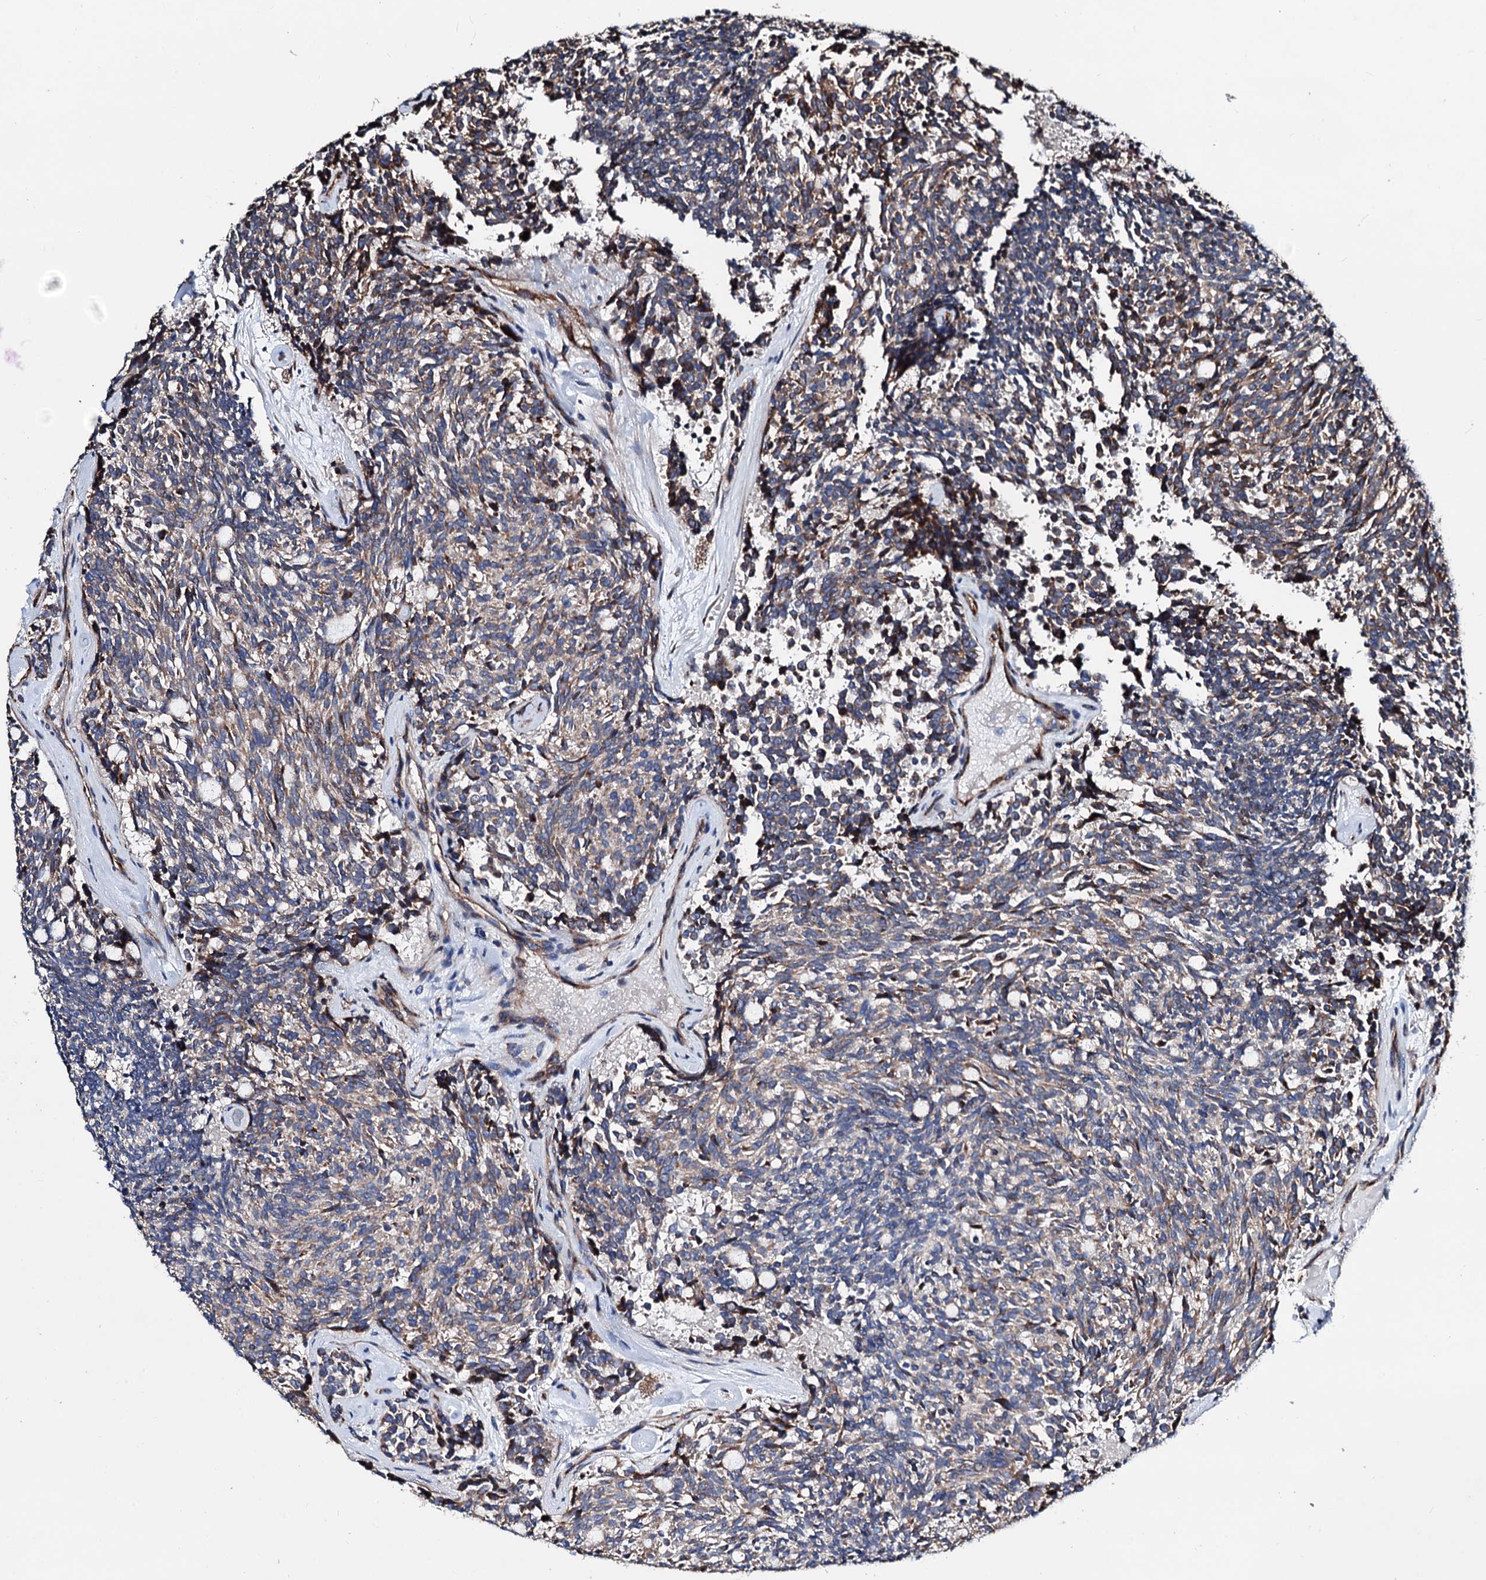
{"staining": {"intensity": "moderate", "quantity": "25%-75%", "location": "cytoplasmic/membranous"}, "tissue": "carcinoid", "cell_type": "Tumor cells", "image_type": "cancer", "snomed": [{"axis": "morphology", "description": "Carcinoid, malignant, NOS"}, {"axis": "topography", "description": "Pancreas"}], "caption": "Tumor cells display medium levels of moderate cytoplasmic/membranous expression in approximately 25%-75% of cells in human carcinoid.", "gene": "AKAP11", "patient": {"sex": "female", "age": 54}}